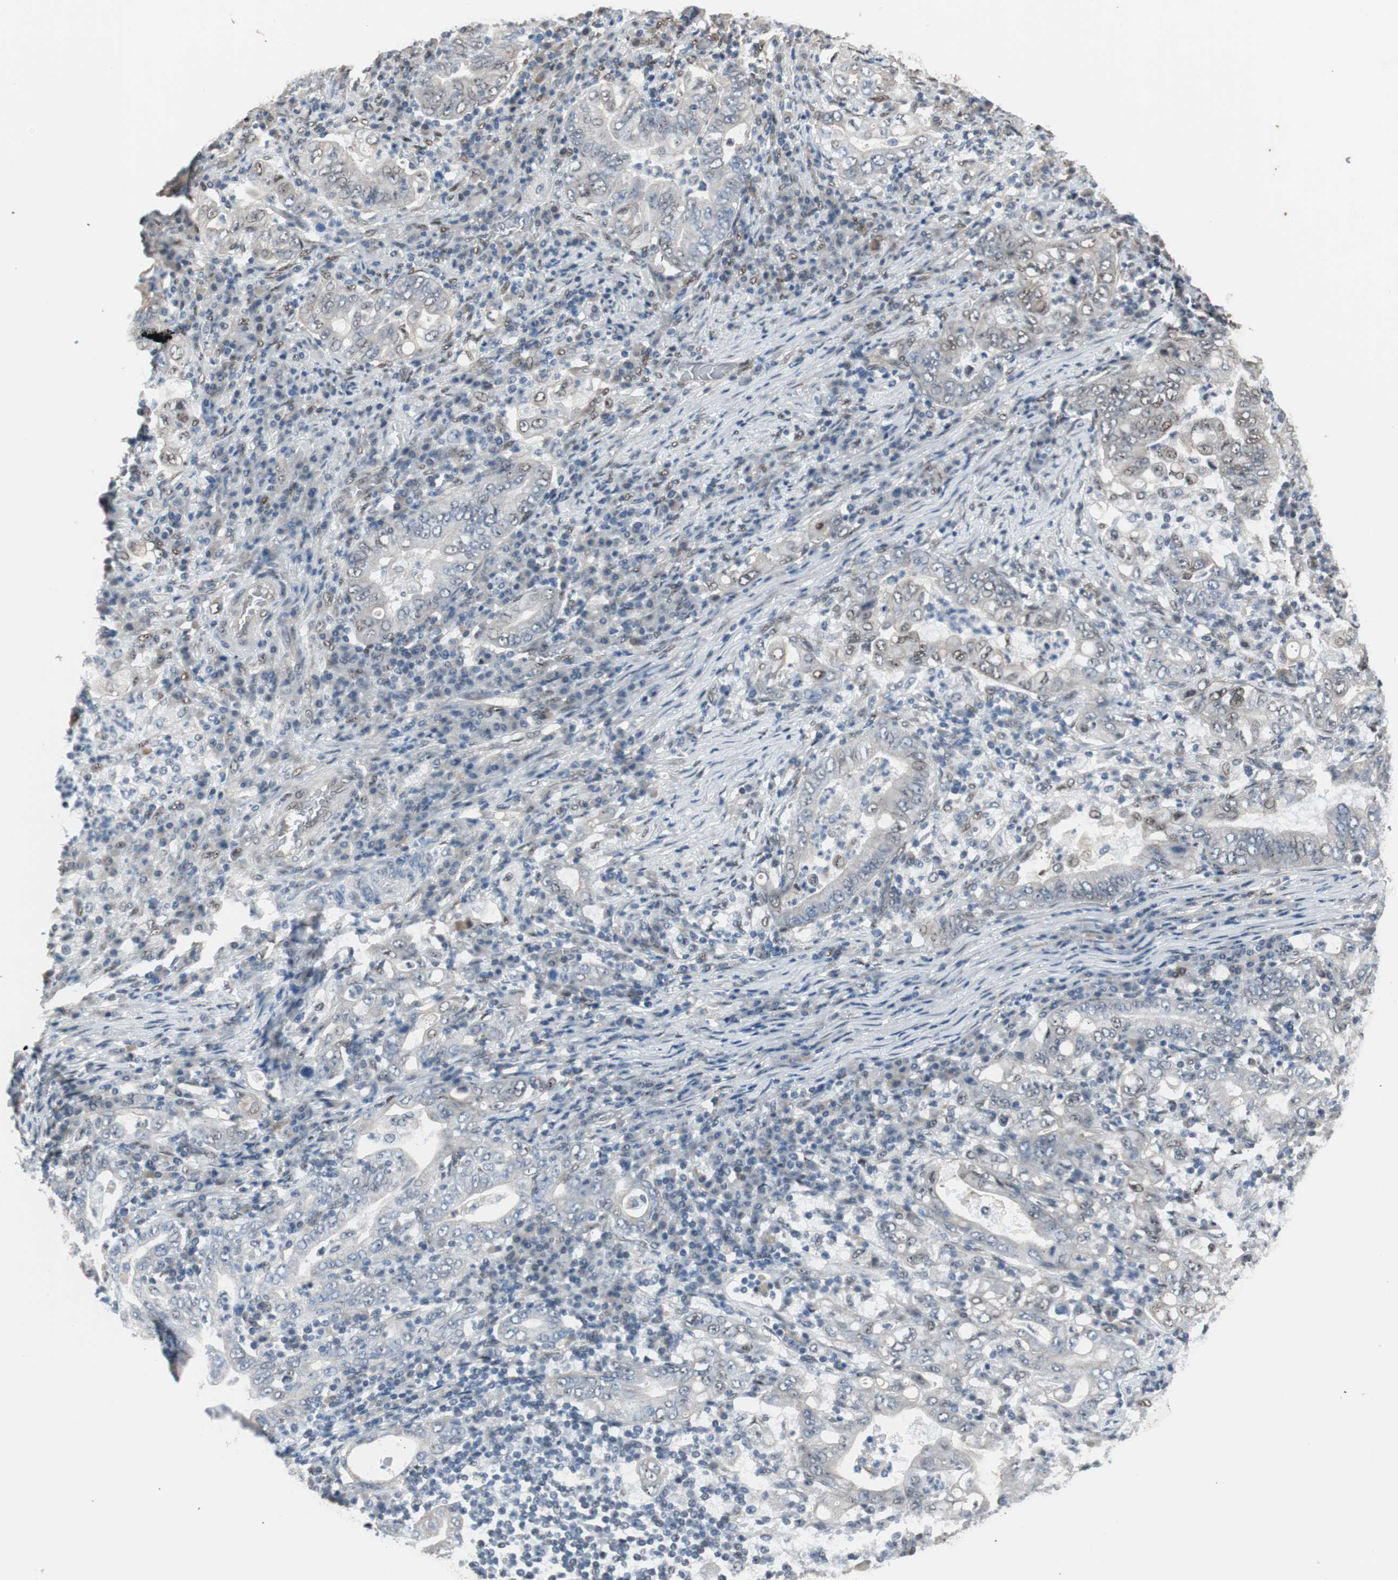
{"staining": {"intensity": "negative", "quantity": "none", "location": "none"}, "tissue": "stomach cancer", "cell_type": "Tumor cells", "image_type": "cancer", "snomed": [{"axis": "morphology", "description": "Normal tissue, NOS"}, {"axis": "morphology", "description": "Adenocarcinoma, NOS"}, {"axis": "topography", "description": "Esophagus"}, {"axis": "topography", "description": "Stomach, upper"}, {"axis": "topography", "description": "Peripheral nerve tissue"}], "caption": "Stomach adenocarcinoma stained for a protein using IHC demonstrates no positivity tumor cells.", "gene": "PML", "patient": {"sex": "male", "age": 62}}